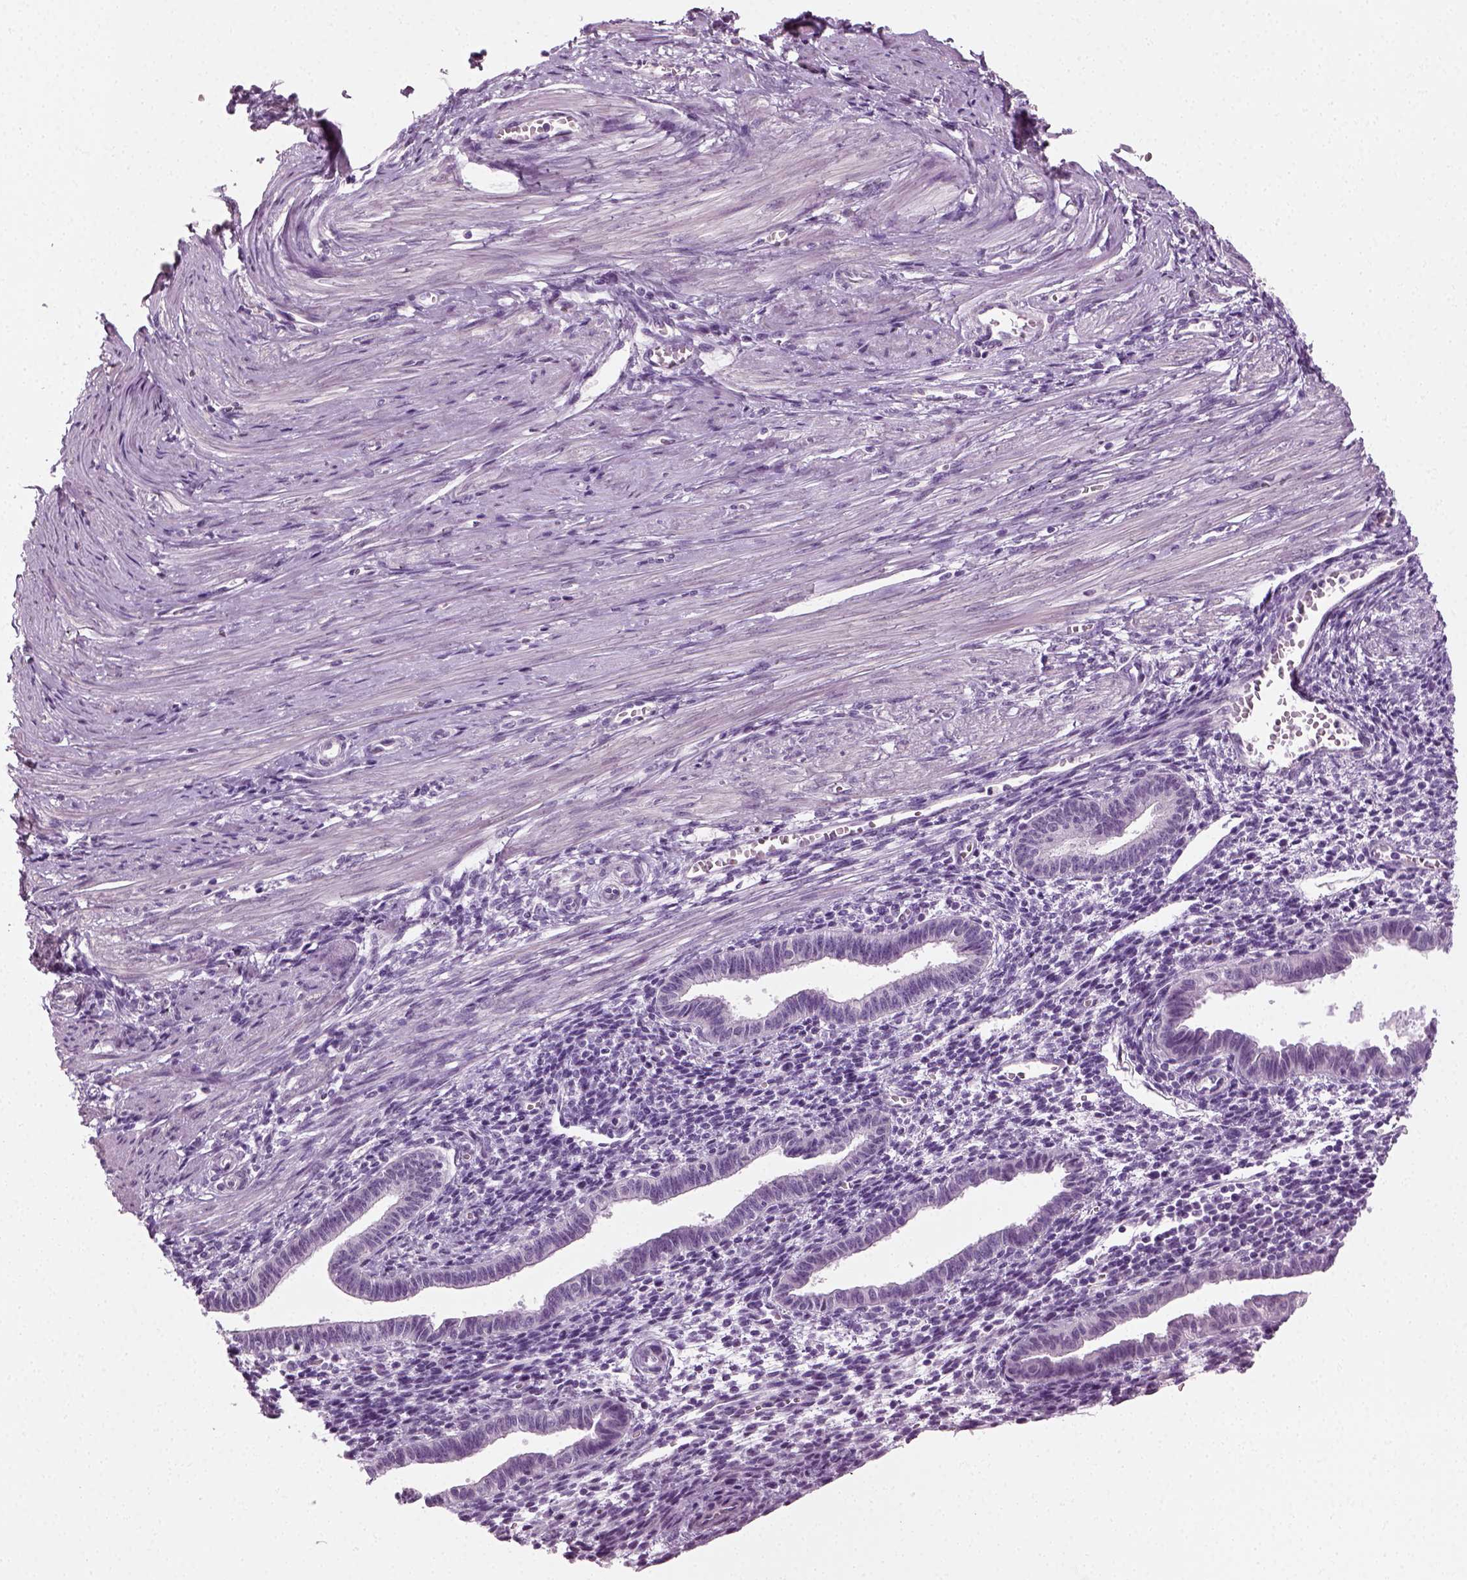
{"staining": {"intensity": "negative", "quantity": "none", "location": "none"}, "tissue": "endometrium", "cell_type": "Cells in endometrial stroma", "image_type": "normal", "snomed": [{"axis": "morphology", "description": "Normal tissue, NOS"}, {"axis": "topography", "description": "Endometrium"}], "caption": "The image reveals no staining of cells in endometrial stroma in normal endometrium. (DAB (3,3'-diaminobenzidine) immunohistochemistry with hematoxylin counter stain).", "gene": "SPATA31E1", "patient": {"sex": "female", "age": 37}}